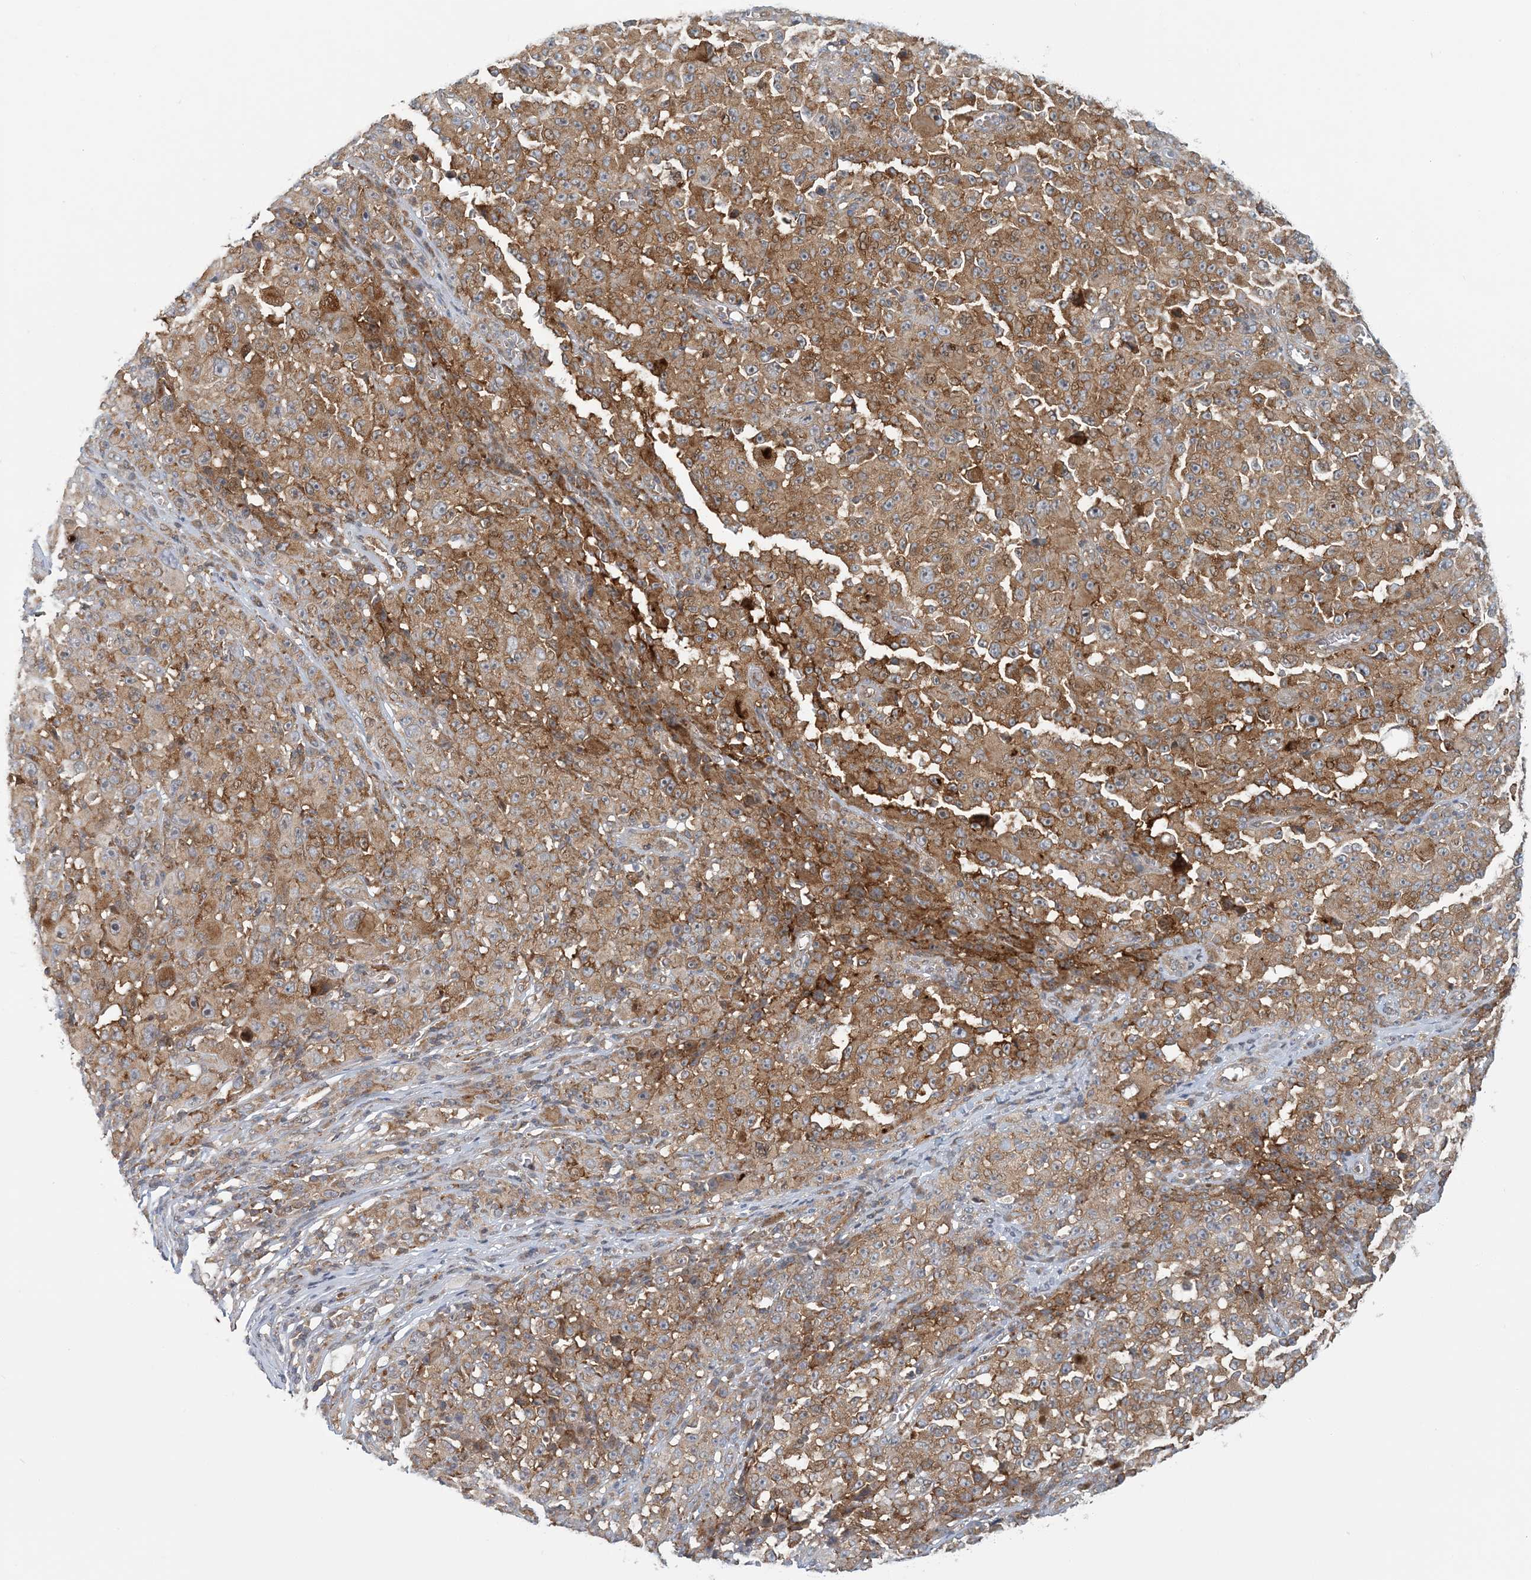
{"staining": {"intensity": "moderate", "quantity": ">75%", "location": "cytoplasmic/membranous"}, "tissue": "melanoma", "cell_type": "Tumor cells", "image_type": "cancer", "snomed": [{"axis": "morphology", "description": "Malignant melanoma, NOS"}, {"axis": "topography", "description": "Skin"}], "caption": "Melanoma stained with a protein marker displays moderate staining in tumor cells.", "gene": "ATP13A2", "patient": {"sex": "female", "age": 82}}